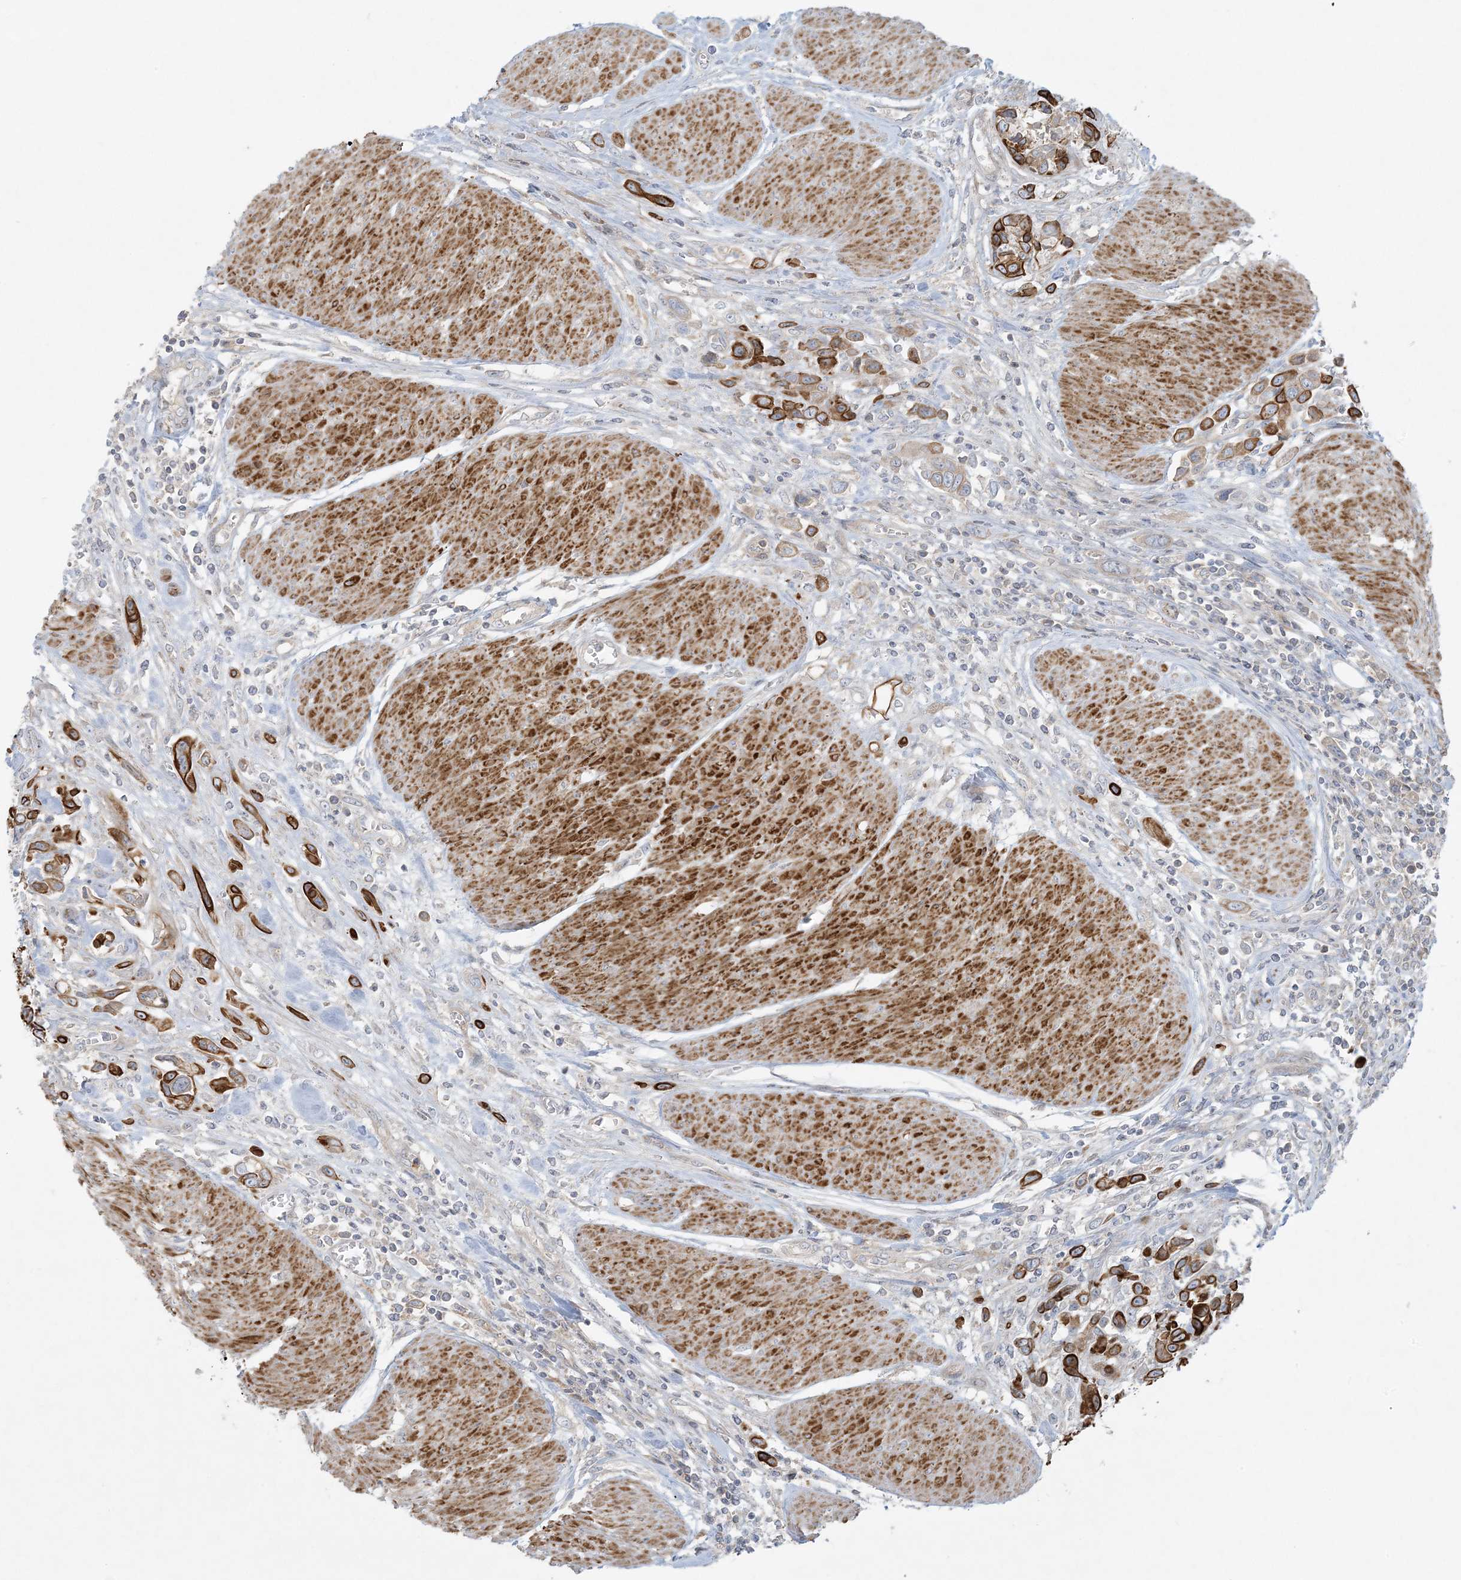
{"staining": {"intensity": "strong", "quantity": ">75%", "location": "cytoplasmic/membranous"}, "tissue": "urothelial cancer", "cell_type": "Tumor cells", "image_type": "cancer", "snomed": [{"axis": "morphology", "description": "Urothelial carcinoma, High grade"}, {"axis": "topography", "description": "Urinary bladder"}], "caption": "A micrograph showing strong cytoplasmic/membranous staining in approximately >75% of tumor cells in urothelial cancer, as visualized by brown immunohistochemical staining.", "gene": "PIK3R4", "patient": {"sex": "male", "age": 50}}